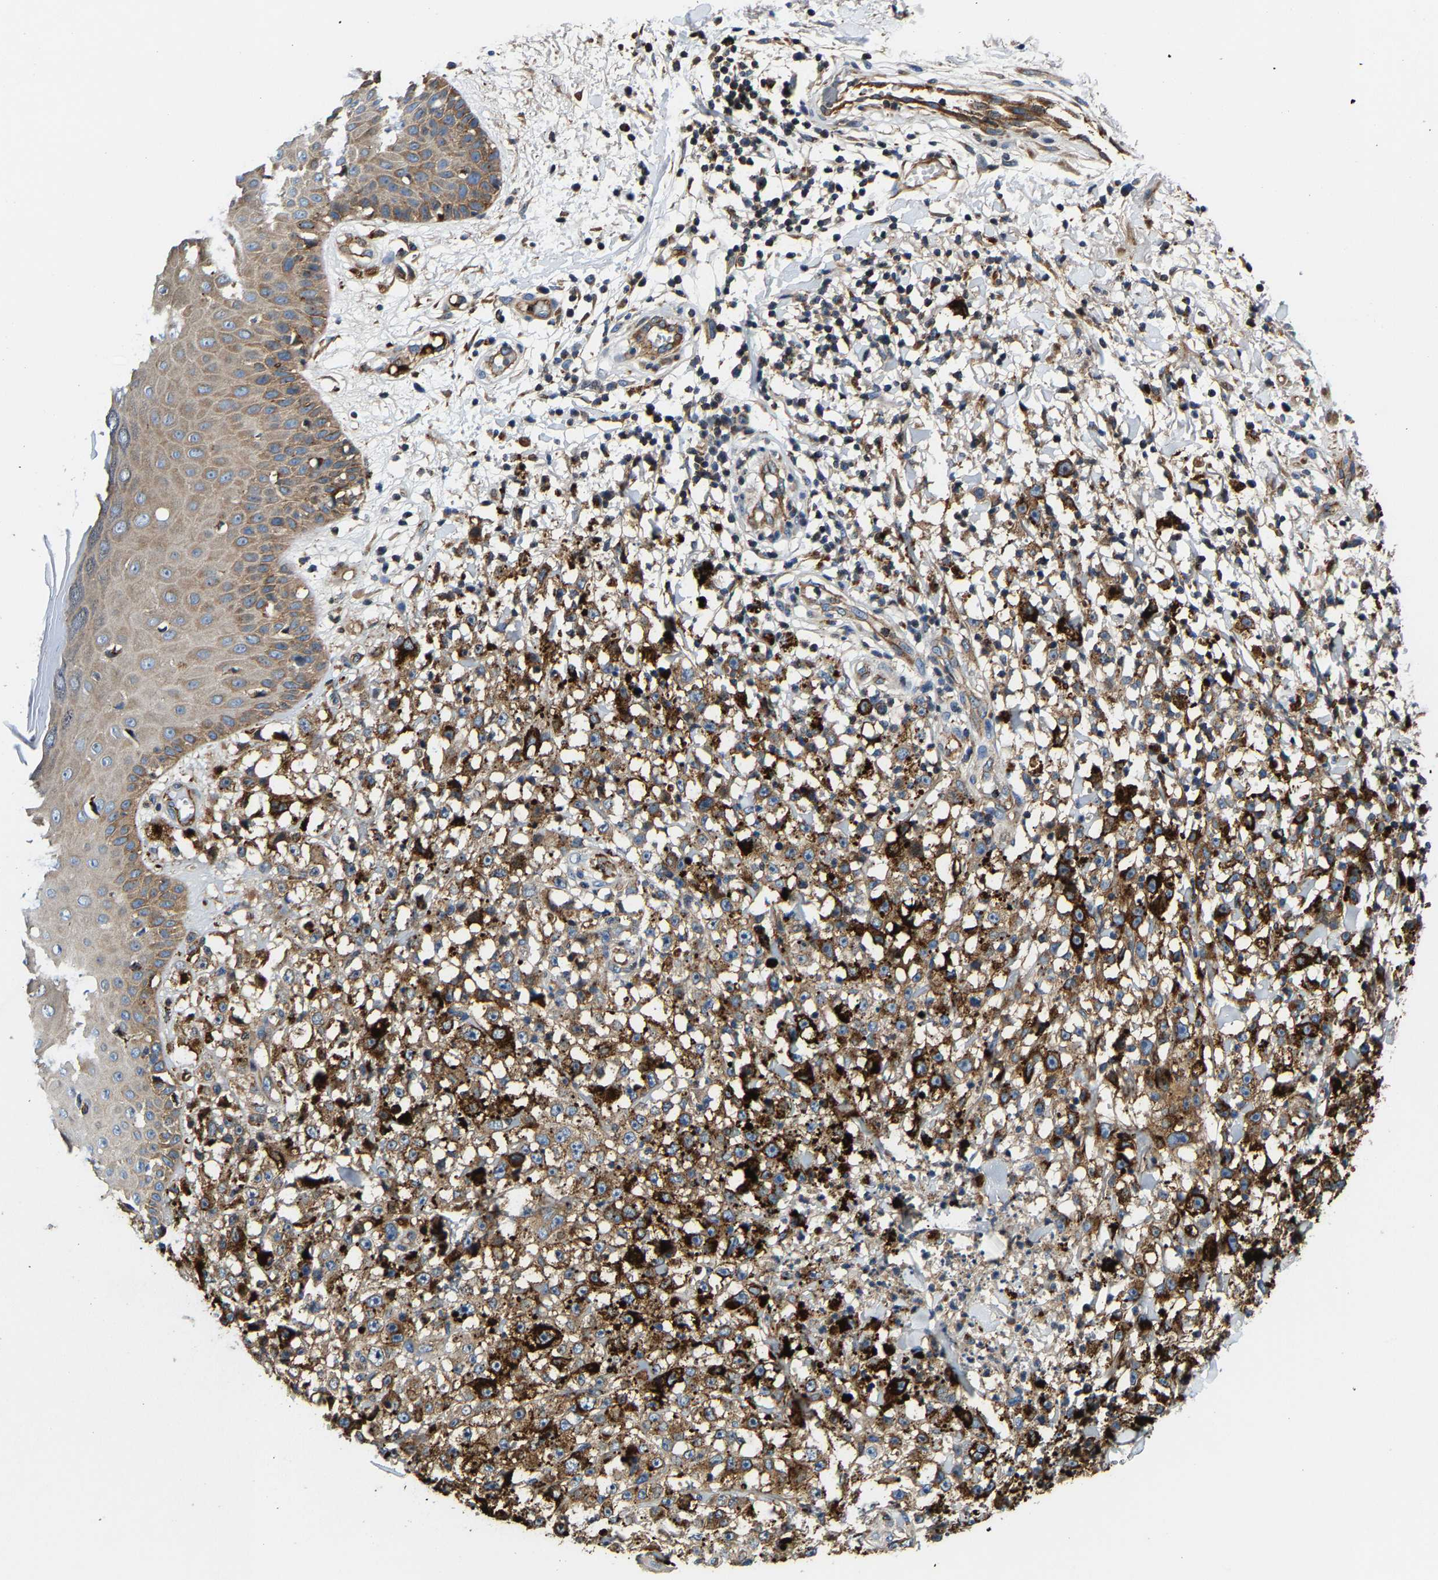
{"staining": {"intensity": "strong", "quantity": ">75%", "location": "cytoplasmic/membranous"}, "tissue": "melanoma", "cell_type": "Tumor cells", "image_type": "cancer", "snomed": [{"axis": "morphology", "description": "Malignant melanoma, NOS"}, {"axis": "topography", "description": "Skin"}], "caption": "Malignant melanoma stained for a protein exhibits strong cytoplasmic/membranous positivity in tumor cells.", "gene": "DPP7", "patient": {"sex": "female", "age": 82}}